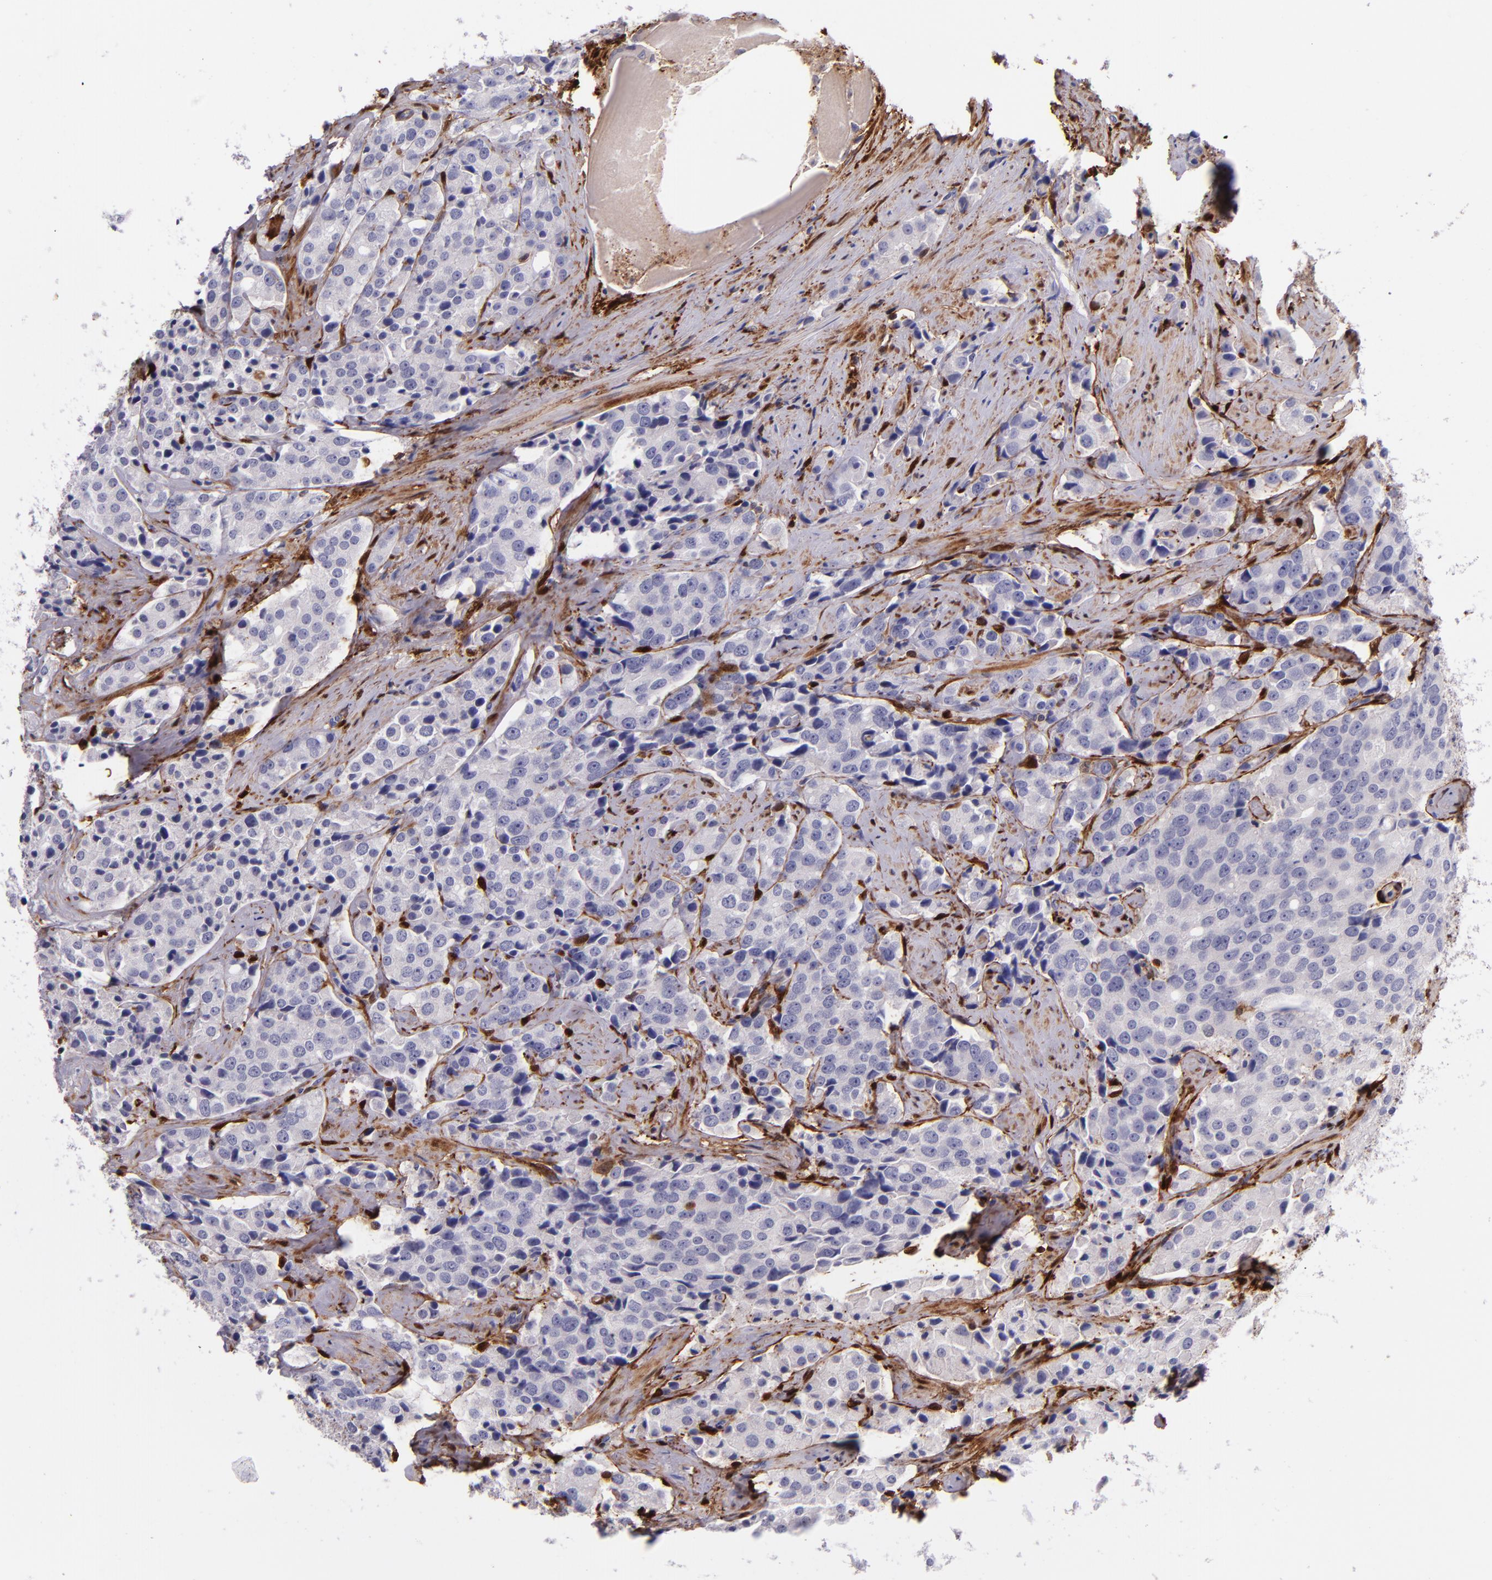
{"staining": {"intensity": "negative", "quantity": "none", "location": "none"}, "tissue": "prostate cancer", "cell_type": "Tumor cells", "image_type": "cancer", "snomed": [{"axis": "morphology", "description": "Adenocarcinoma, Medium grade"}, {"axis": "topography", "description": "Prostate"}], "caption": "This is an immunohistochemistry (IHC) micrograph of prostate cancer (medium-grade adenocarcinoma). There is no expression in tumor cells.", "gene": "LGALS1", "patient": {"sex": "male", "age": 70}}